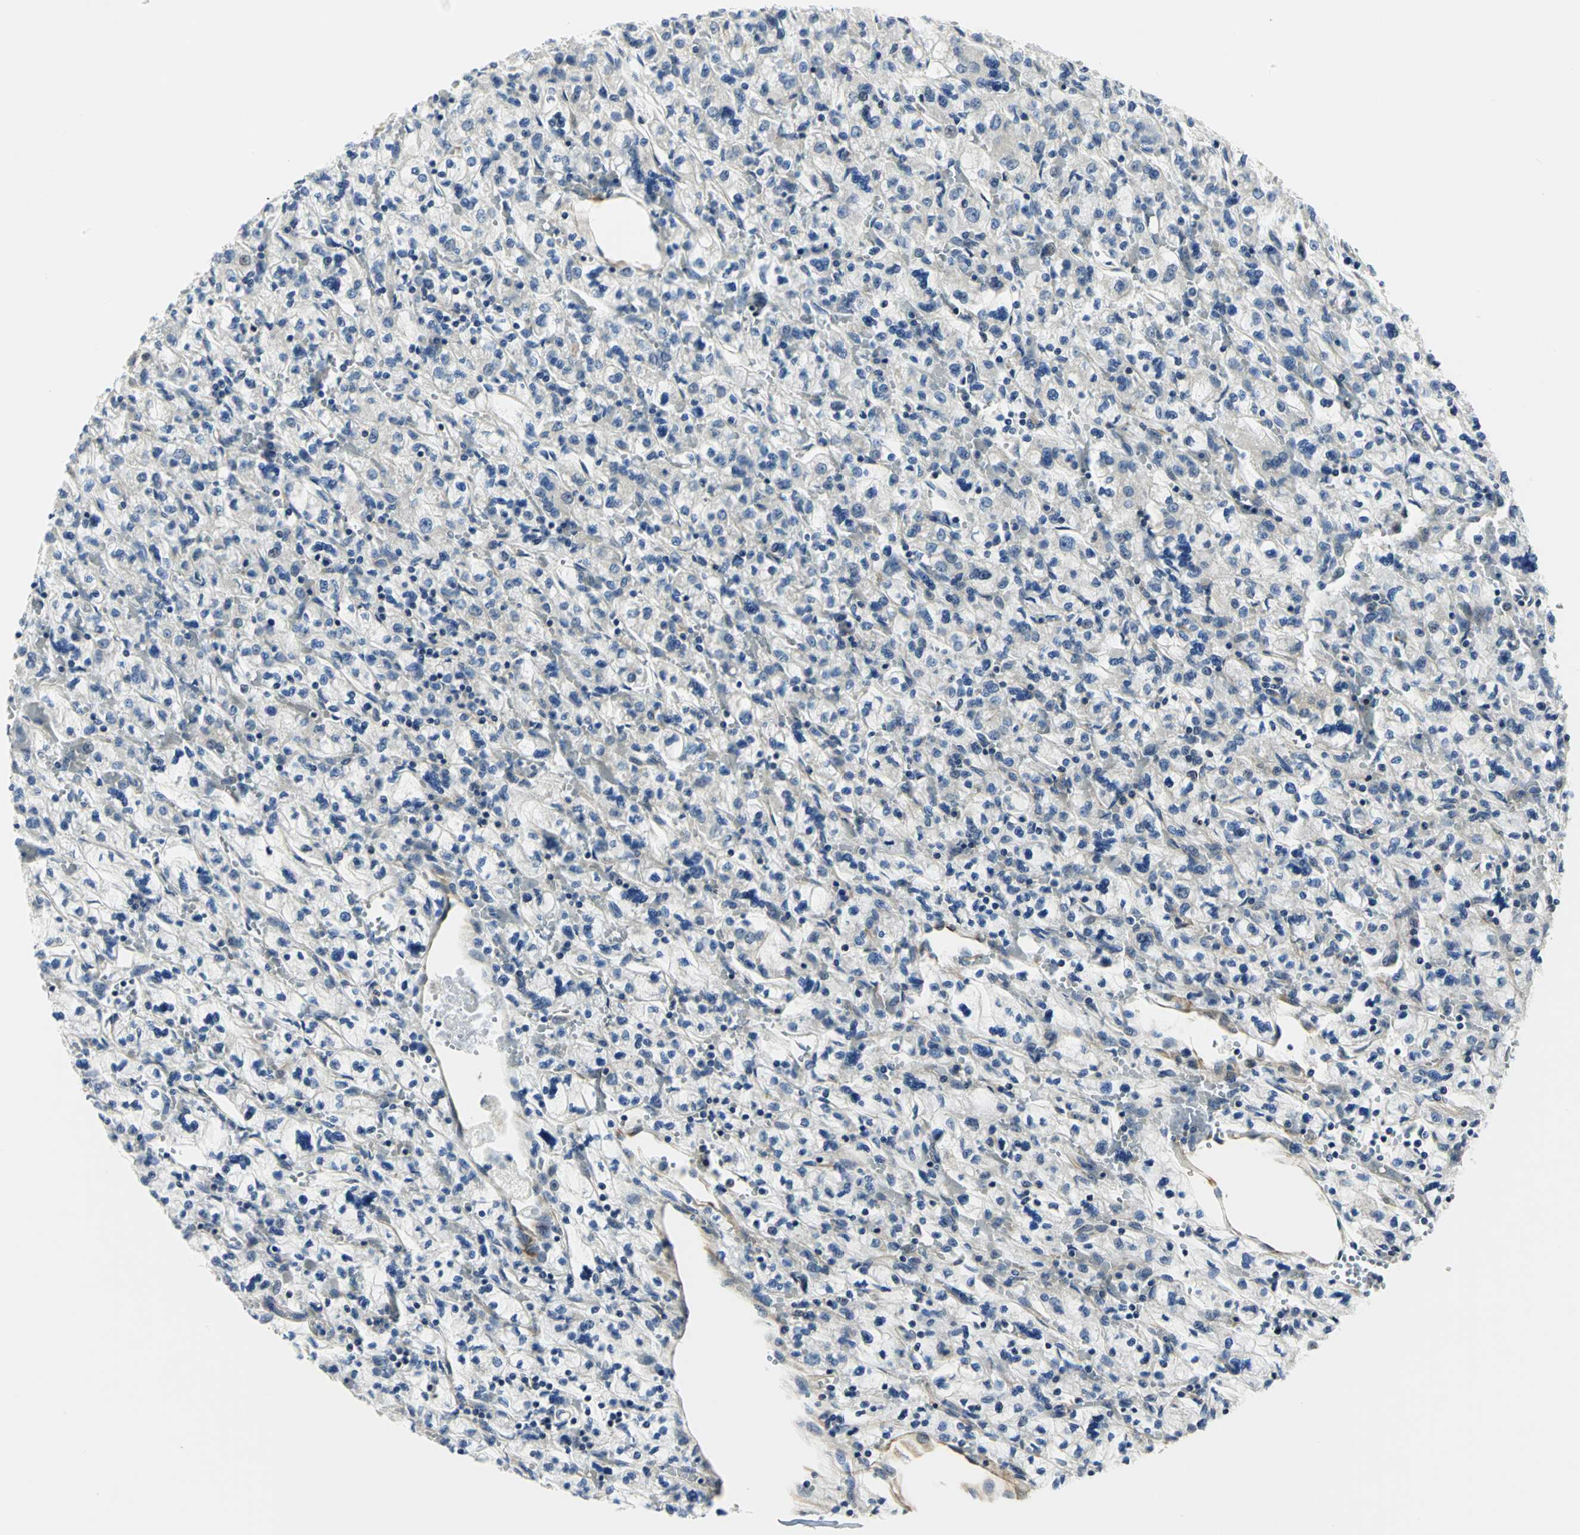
{"staining": {"intensity": "negative", "quantity": "none", "location": "none"}, "tissue": "renal cancer", "cell_type": "Tumor cells", "image_type": "cancer", "snomed": [{"axis": "morphology", "description": "Adenocarcinoma, NOS"}, {"axis": "topography", "description": "Kidney"}], "caption": "Renal cancer (adenocarcinoma) was stained to show a protein in brown. There is no significant positivity in tumor cells.", "gene": "EEA1", "patient": {"sex": "female", "age": 83}}